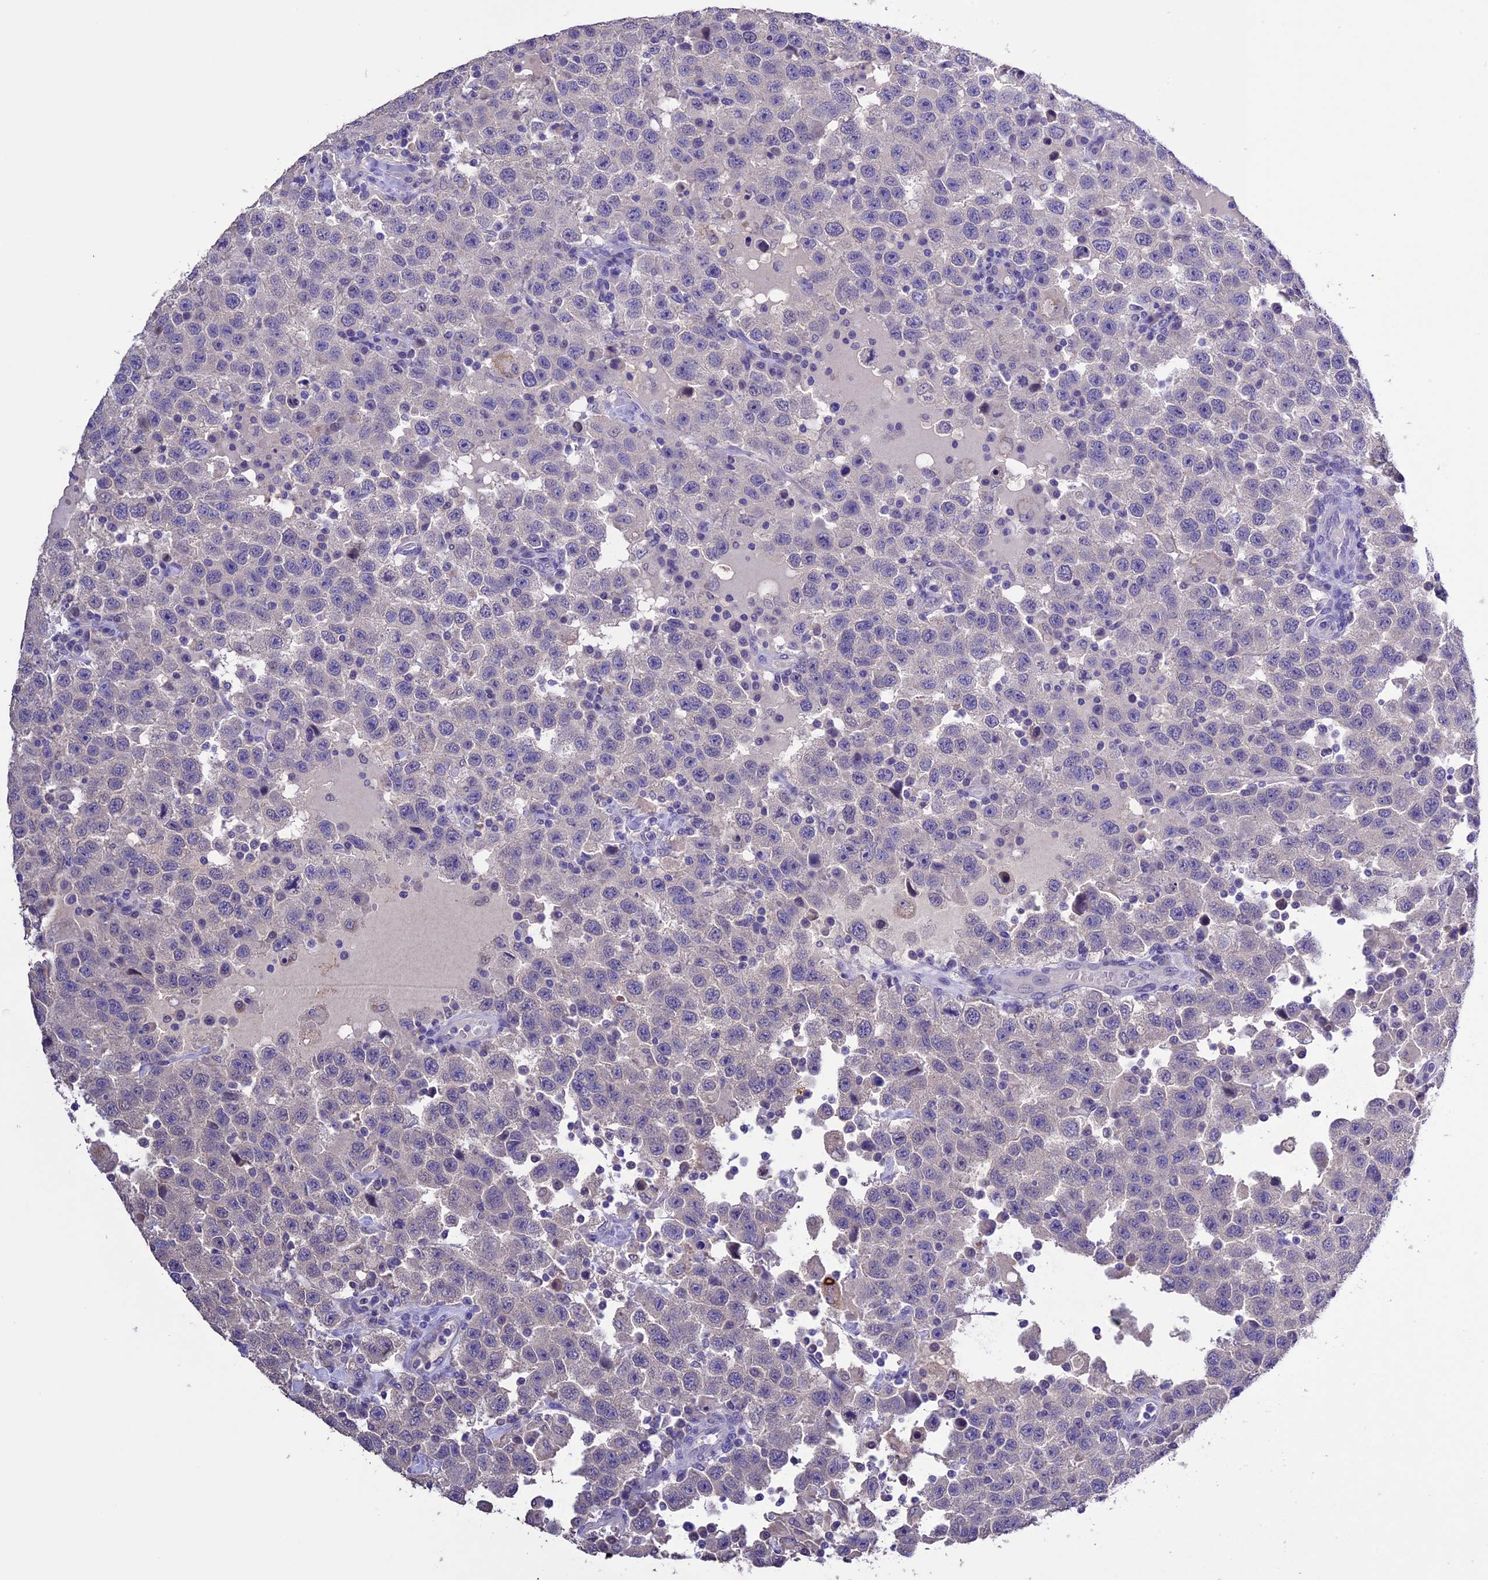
{"staining": {"intensity": "negative", "quantity": "none", "location": "none"}, "tissue": "testis cancer", "cell_type": "Tumor cells", "image_type": "cancer", "snomed": [{"axis": "morphology", "description": "Seminoma, NOS"}, {"axis": "topography", "description": "Testis"}], "caption": "Human testis cancer stained for a protein using immunohistochemistry demonstrates no positivity in tumor cells.", "gene": "DIS3L", "patient": {"sex": "male", "age": 41}}